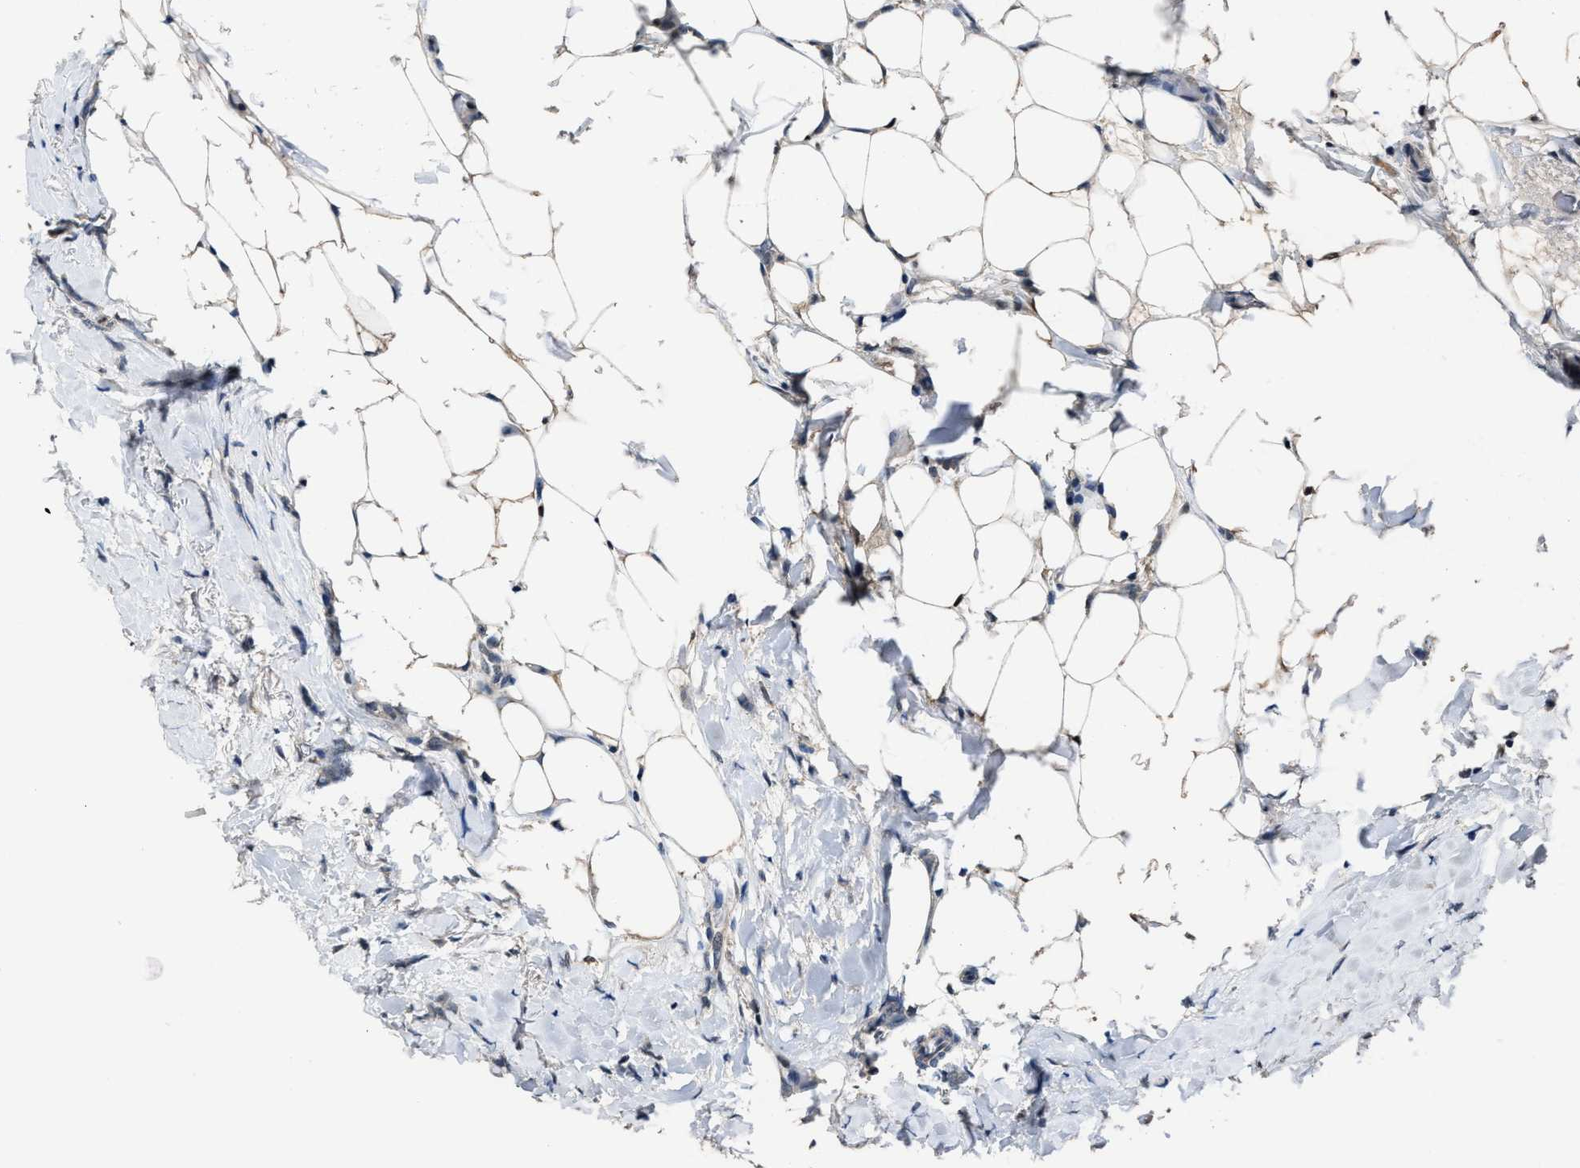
{"staining": {"intensity": "negative", "quantity": "none", "location": "none"}, "tissue": "breast cancer", "cell_type": "Tumor cells", "image_type": "cancer", "snomed": [{"axis": "morphology", "description": "Lobular carcinoma, in situ"}, {"axis": "morphology", "description": "Lobular carcinoma"}, {"axis": "topography", "description": "Breast"}], "caption": "Protein analysis of breast lobular carcinoma in situ exhibits no significant staining in tumor cells.", "gene": "ZNF20", "patient": {"sex": "female", "age": 41}}